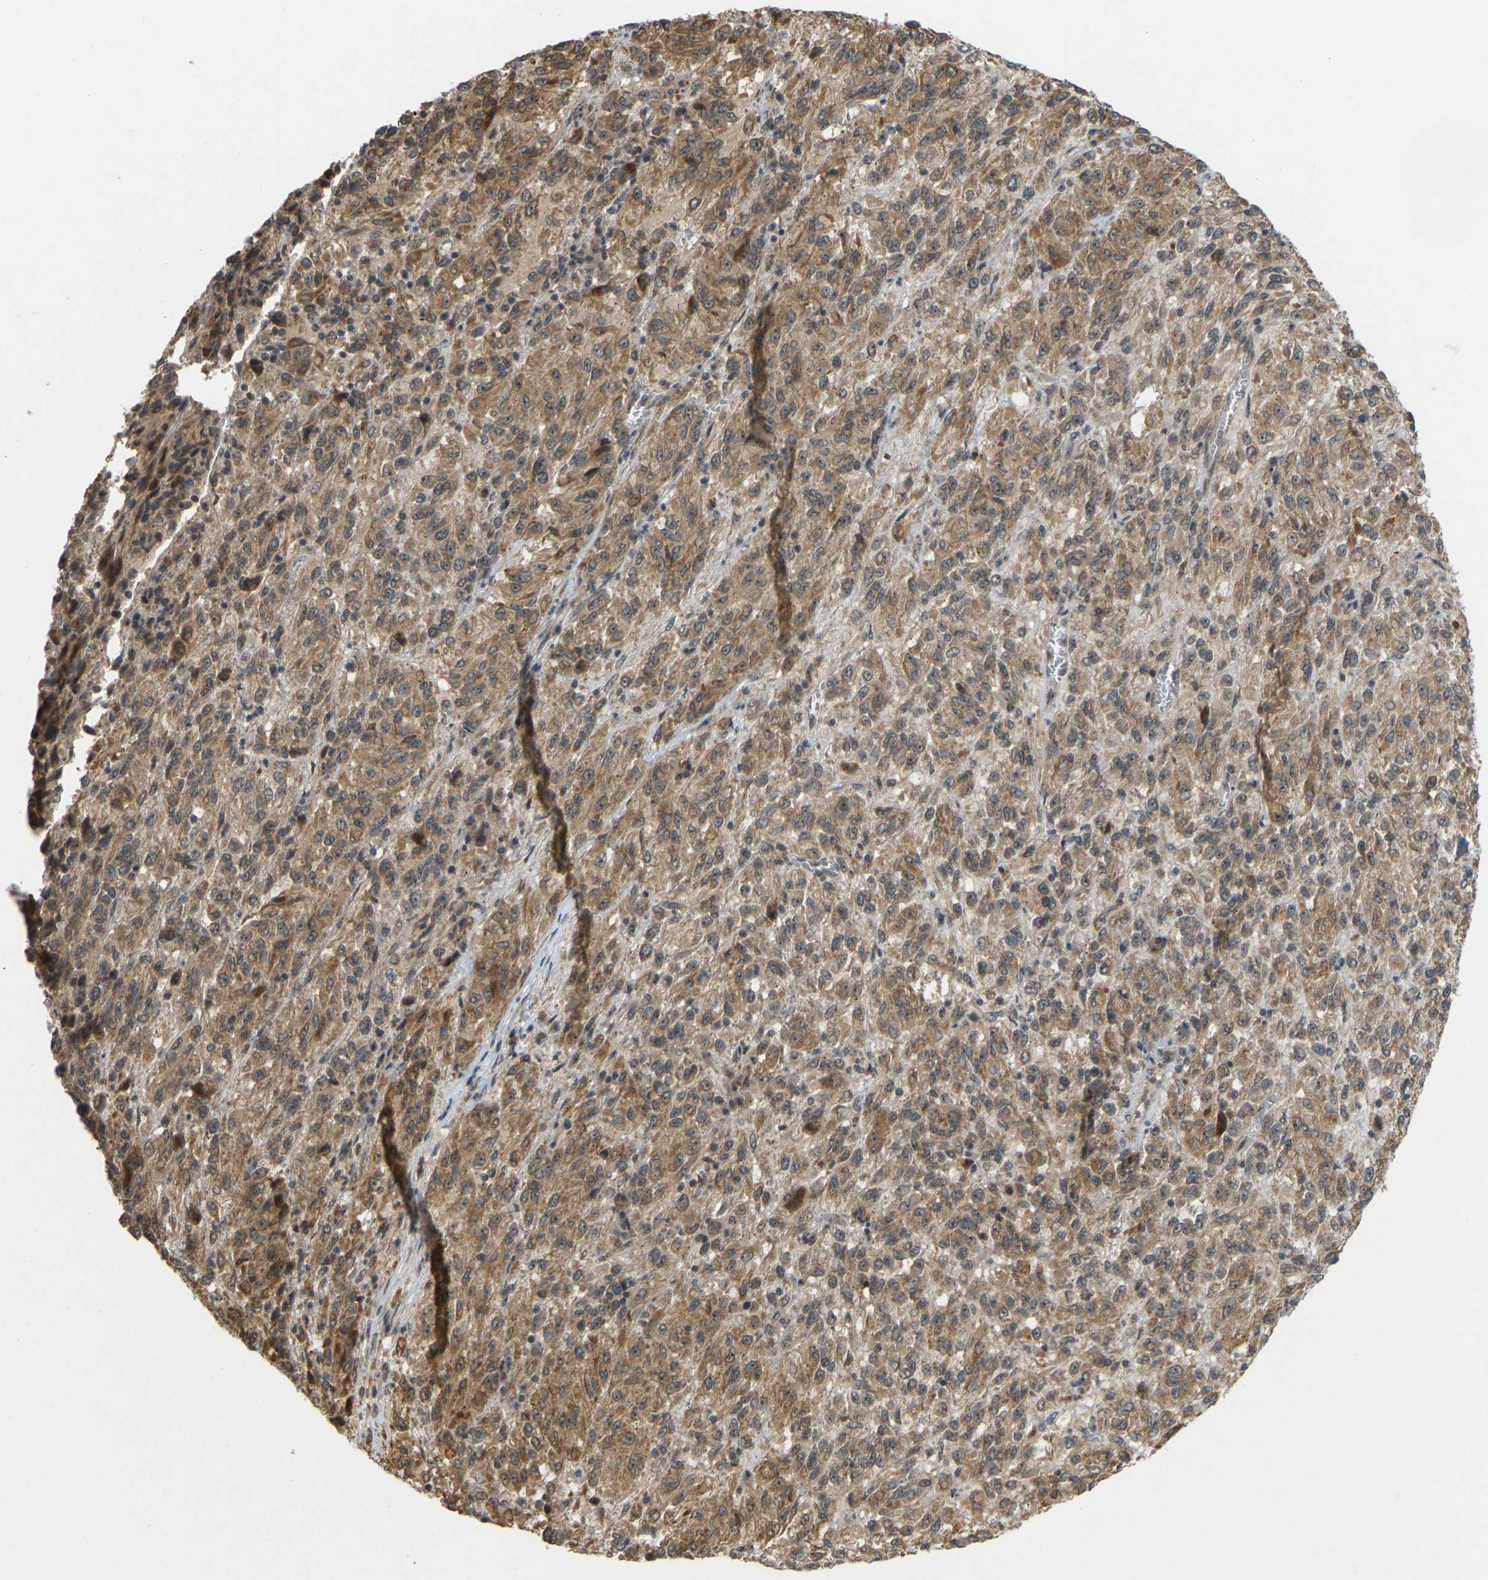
{"staining": {"intensity": "moderate", "quantity": ">75%", "location": "cytoplasmic/membranous"}, "tissue": "melanoma", "cell_type": "Tumor cells", "image_type": "cancer", "snomed": [{"axis": "morphology", "description": "Malignant melanoma, Metastatic site"}, {"axis": "topography", "description": "Lung"}], "caption": "Immunohistochemistry image of malignant melanoma (metastatic site) stained for a protein (brown), which exhibits medium levels of moderate cytoplasmic/membranous expression in approximately >75% of tumor cells.", "gene": "ACADS", "patient": {"sex": "male", "age": 64}}